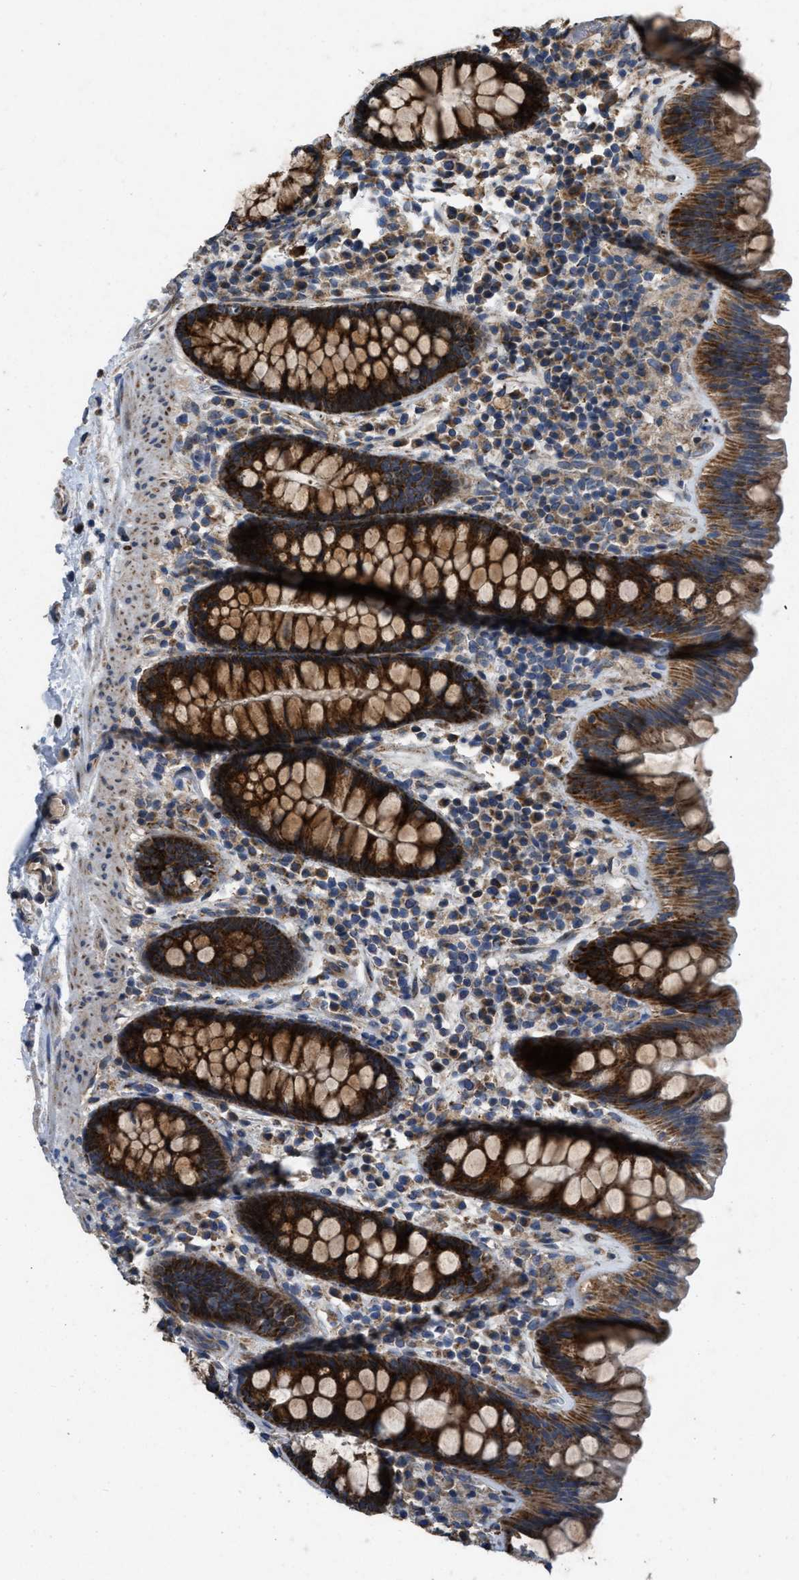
{"staining": {"intensity": "weak", "quantity": ">75%", "location": "cytoplasmic/membranous"}, "tissue": "colon", "cell_type": "Endothelial cells", "image_type": "normal", "snomed": [{"axis": "morphology", "description": "Normal tissue, NOS"}, {"axis": "topography", "description": "Colon"}], "caption": "Colon stained with DAB (3,3'-diaminobenzidine) IHC exhibits low levels of weak cytoplasmic/membranous expression in about >75% of endothelial cells.", "gene": "TMEM150A", "patient": {"sex": "female", "age": 80}}